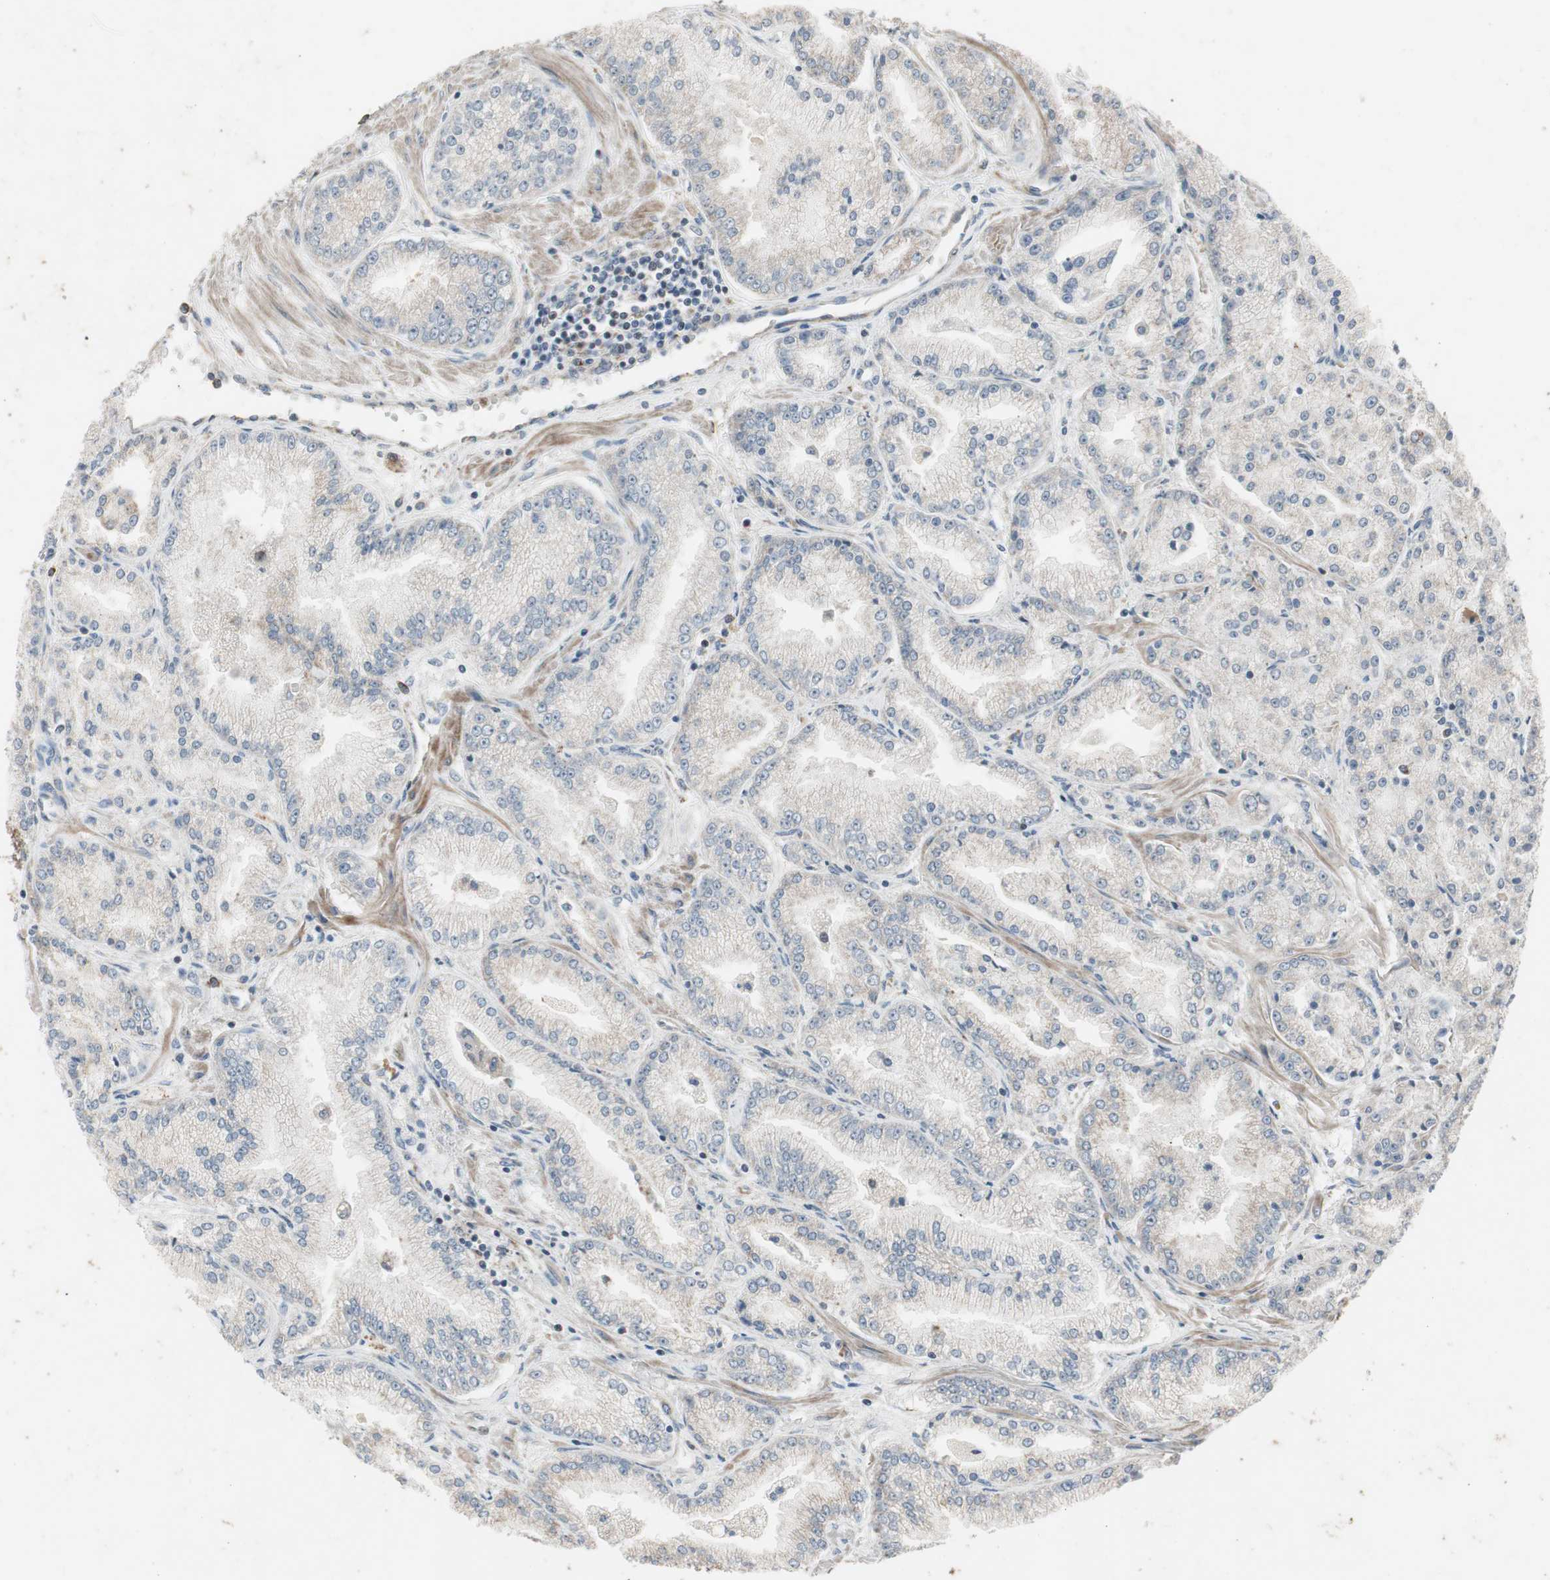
{"staining": {"intensity": "weak", "quantity": ">75%", "location": "cytoplasmic/membranous"}, "tissue": "prostate cancer", "cell_type": "Tumor cells", "image_type": "cancer", "snomed": [{"axis": "morphology", "description": "Adenocarcinoma, High grade"}, {"axis": "topography", "description": "Prostate"}], "caption": "Immunohistochemistry staining of prostate cancer (high-grade adenocarcinoma), which shows low levels of weak cytoplasmic/membranous positivity in approximately >75% of tumor cells indicating weak cytoplasmic/membranous protein expression. The staining was performed using DAB (brown) for protein detection and nuclei were counterstained in hematoxylin (blue).", "gene": "CPT1A", "patient": {"sex": "male", "age": 61}}